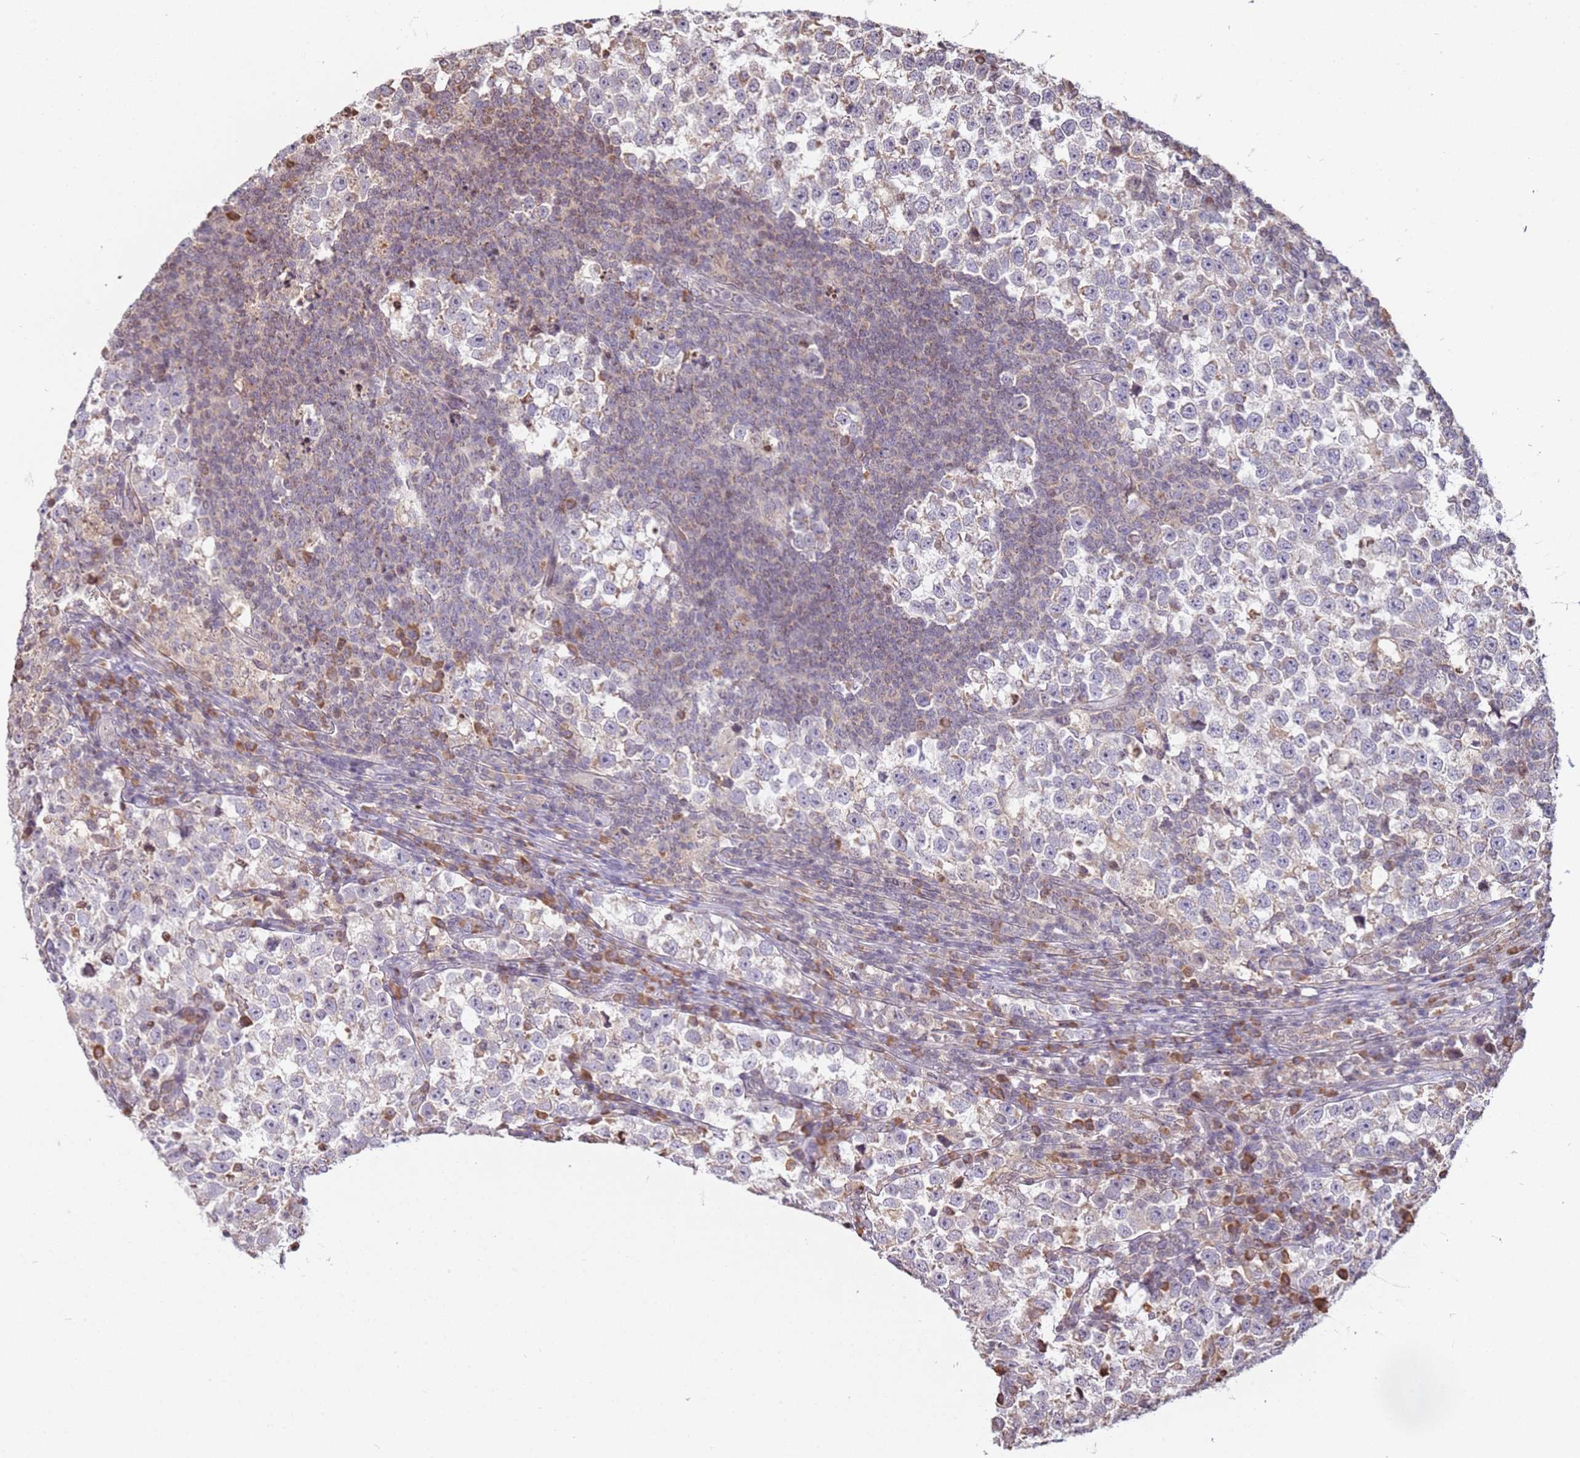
{"staining": {"intensity": "weak", "quantity": "<25%", "location": "cytoplasmic/membranous"}, "tissue": "testis cancer", "cell_type": "Tumor cells", "image_type": "cancer", "snomed": [{"axis": "morphology", "description": "Normal tissue, NOS"}, {"axis": "morphology", "description": "Seminoma, NOS"}, {"axis": "topography", "description": "Testis"}], "caption": "High power microscopy image of an immunohistochemistry histopathology image of testis seminoma, revealing no significant positivity in tumor cells.", "gene": "SCAF1", "patient": {"sex": "male", "age": 43}}